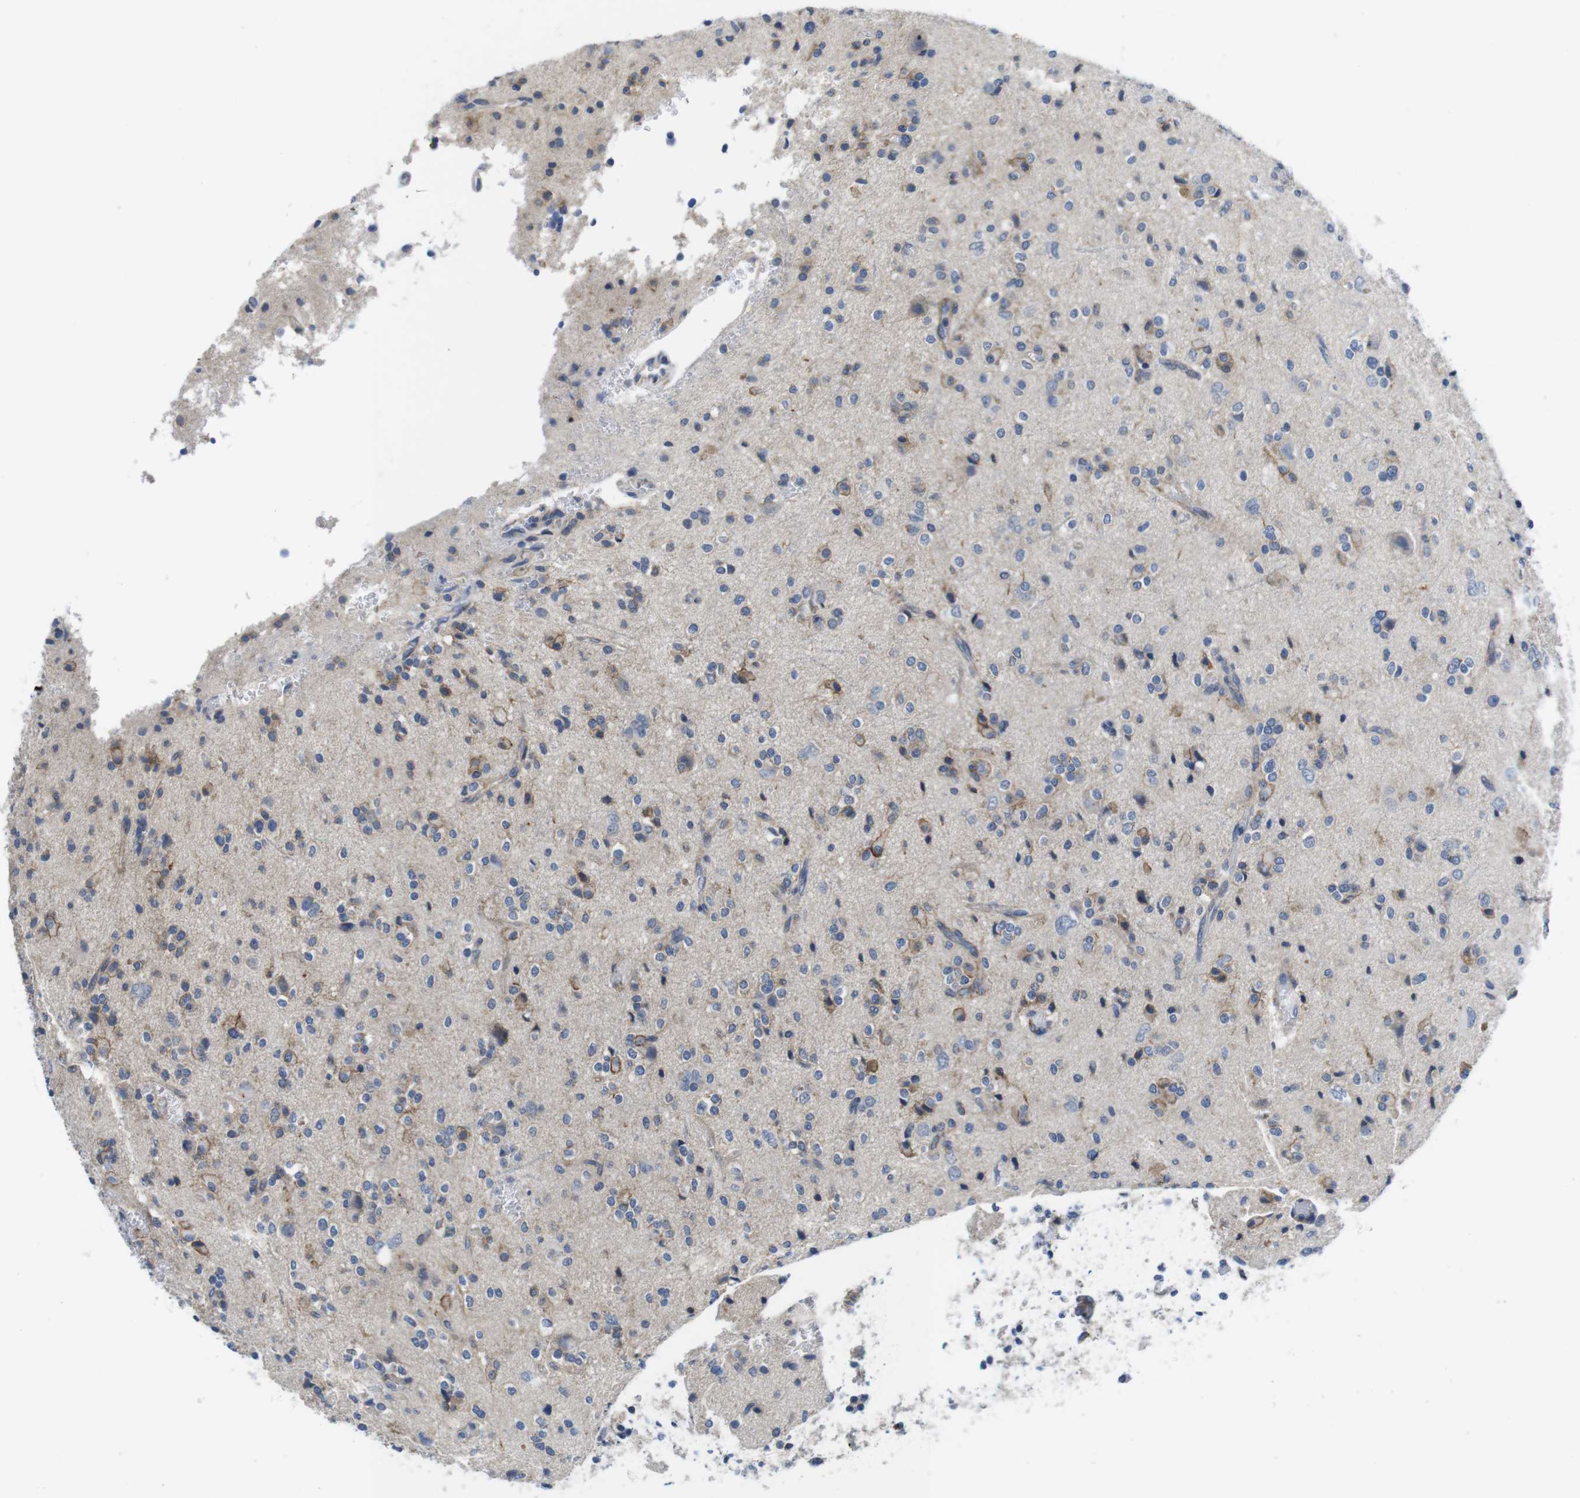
{"staining": {"intensity": "moderate", "quantity": "25%-75%", "location": "cytoplasmic/membranous"}, "tissue": "glioma", "cell_type": "Tumor cells", "image_type": "cancer", "snomed": [{"axis": "morphology", "description": "Glioma, malignant, High grade"}, {"axis": "topography", "description": "Brain"}], "caption": "Tumor cells reveal medium levels of moderate cytoplasmic/membranous staining in approximately 25%-75% of cells in high-grade glioma (malignant). (Stains: DAB in brown, nuclei in blue, Microscopy: brightfield microscopy at high magnification).", "gene": "SCRIB", "patient": {"sex": "male", "age": 47}}